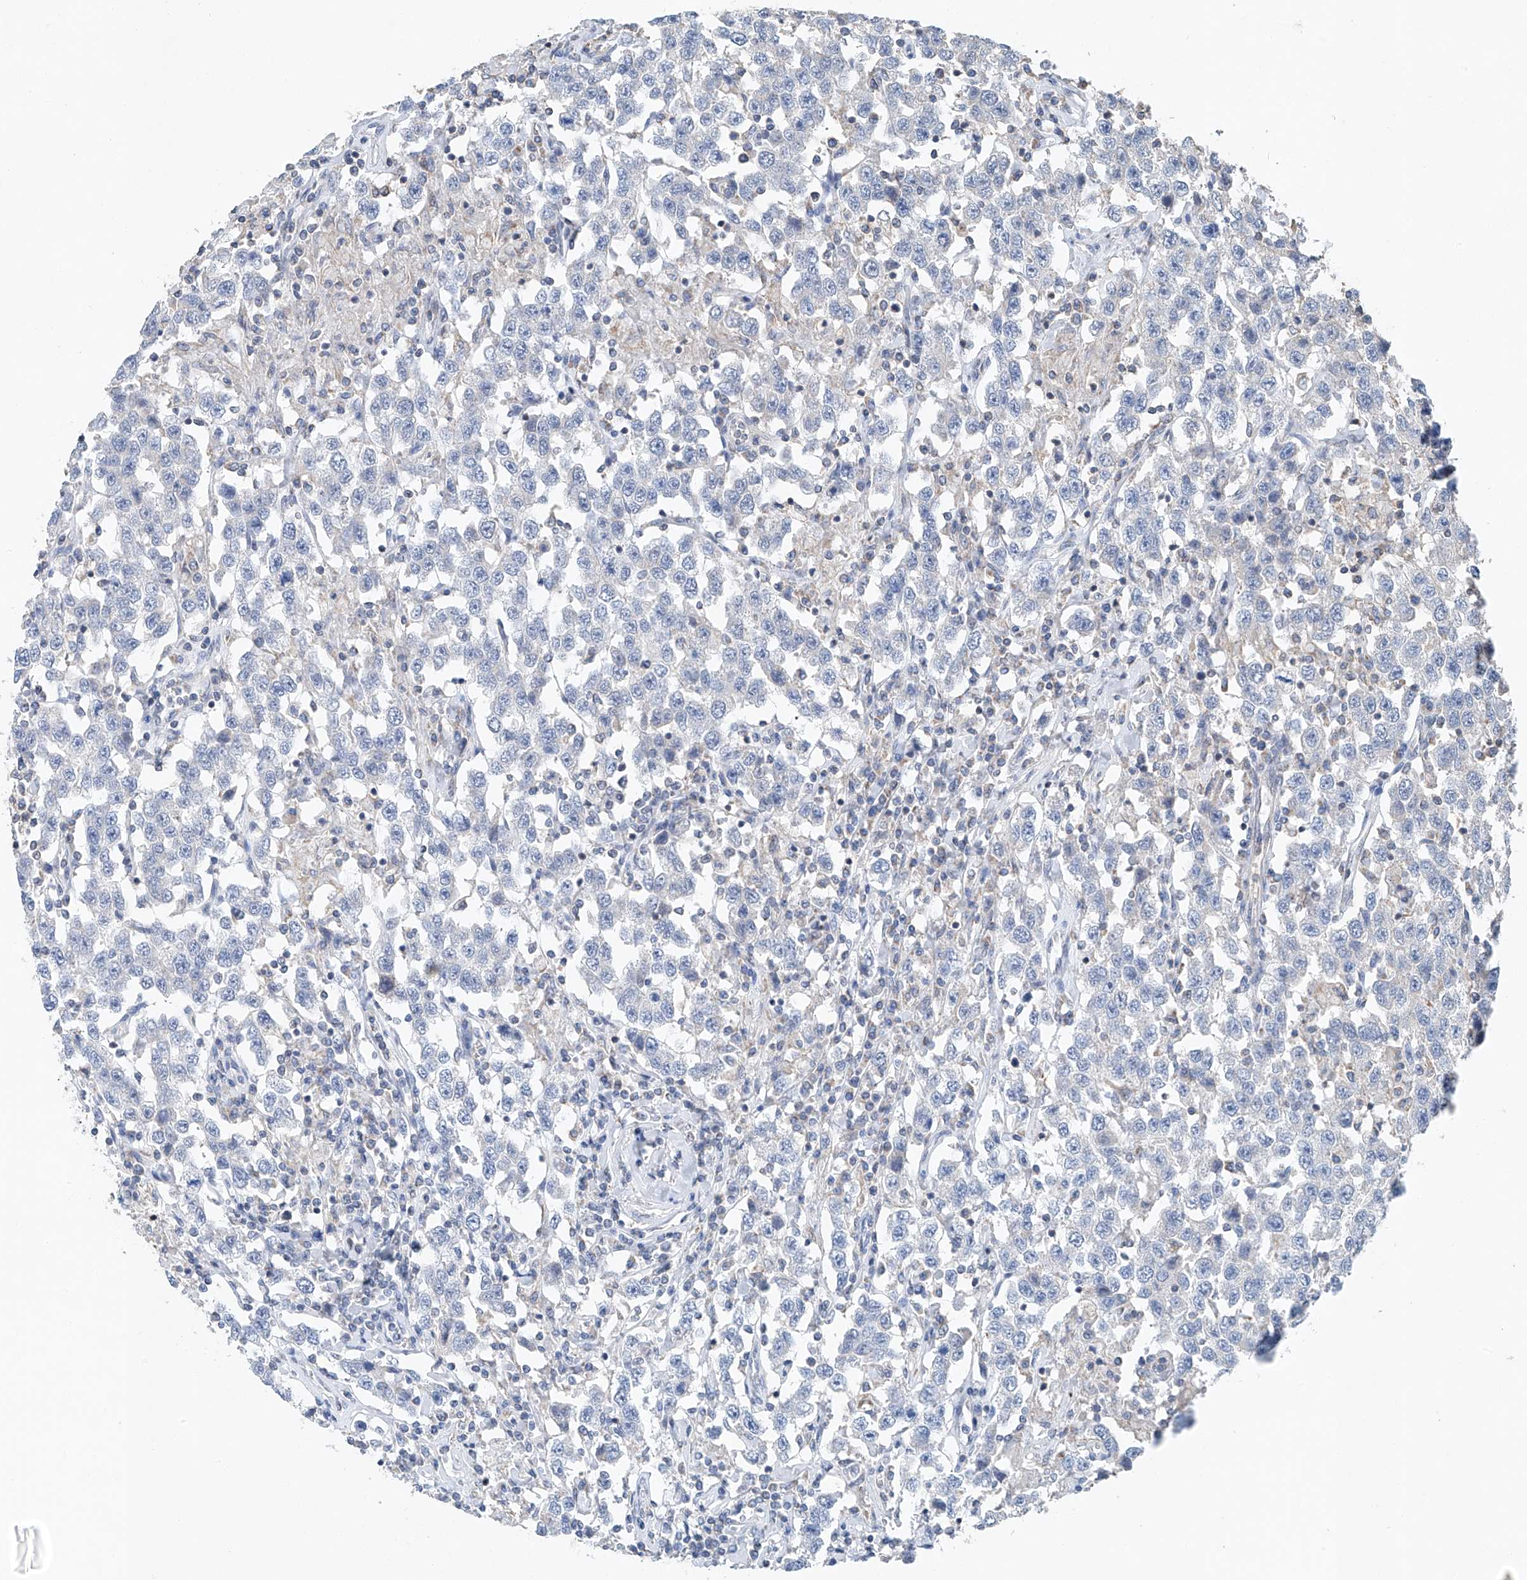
{"staining": {"intensity": "negative", "quantity": "none", "location": "none"}, "tissue": "testis cancer", "cell_type": "Tumor cells", "image_type": "cancer", "snomed": [{"axis": "morphology", "description": "Seminoma, NOS"}, {"axis": "topography", "description": "Testis"}], "caption": "Tumor cells are negative for protein expression in human testis seminoma. (DAB (3,3'-diaminobenzidine) IHC with hematoxylin counter stain).", "gene": "KLF15", "patient": {"sex": "male", "age": 41}}